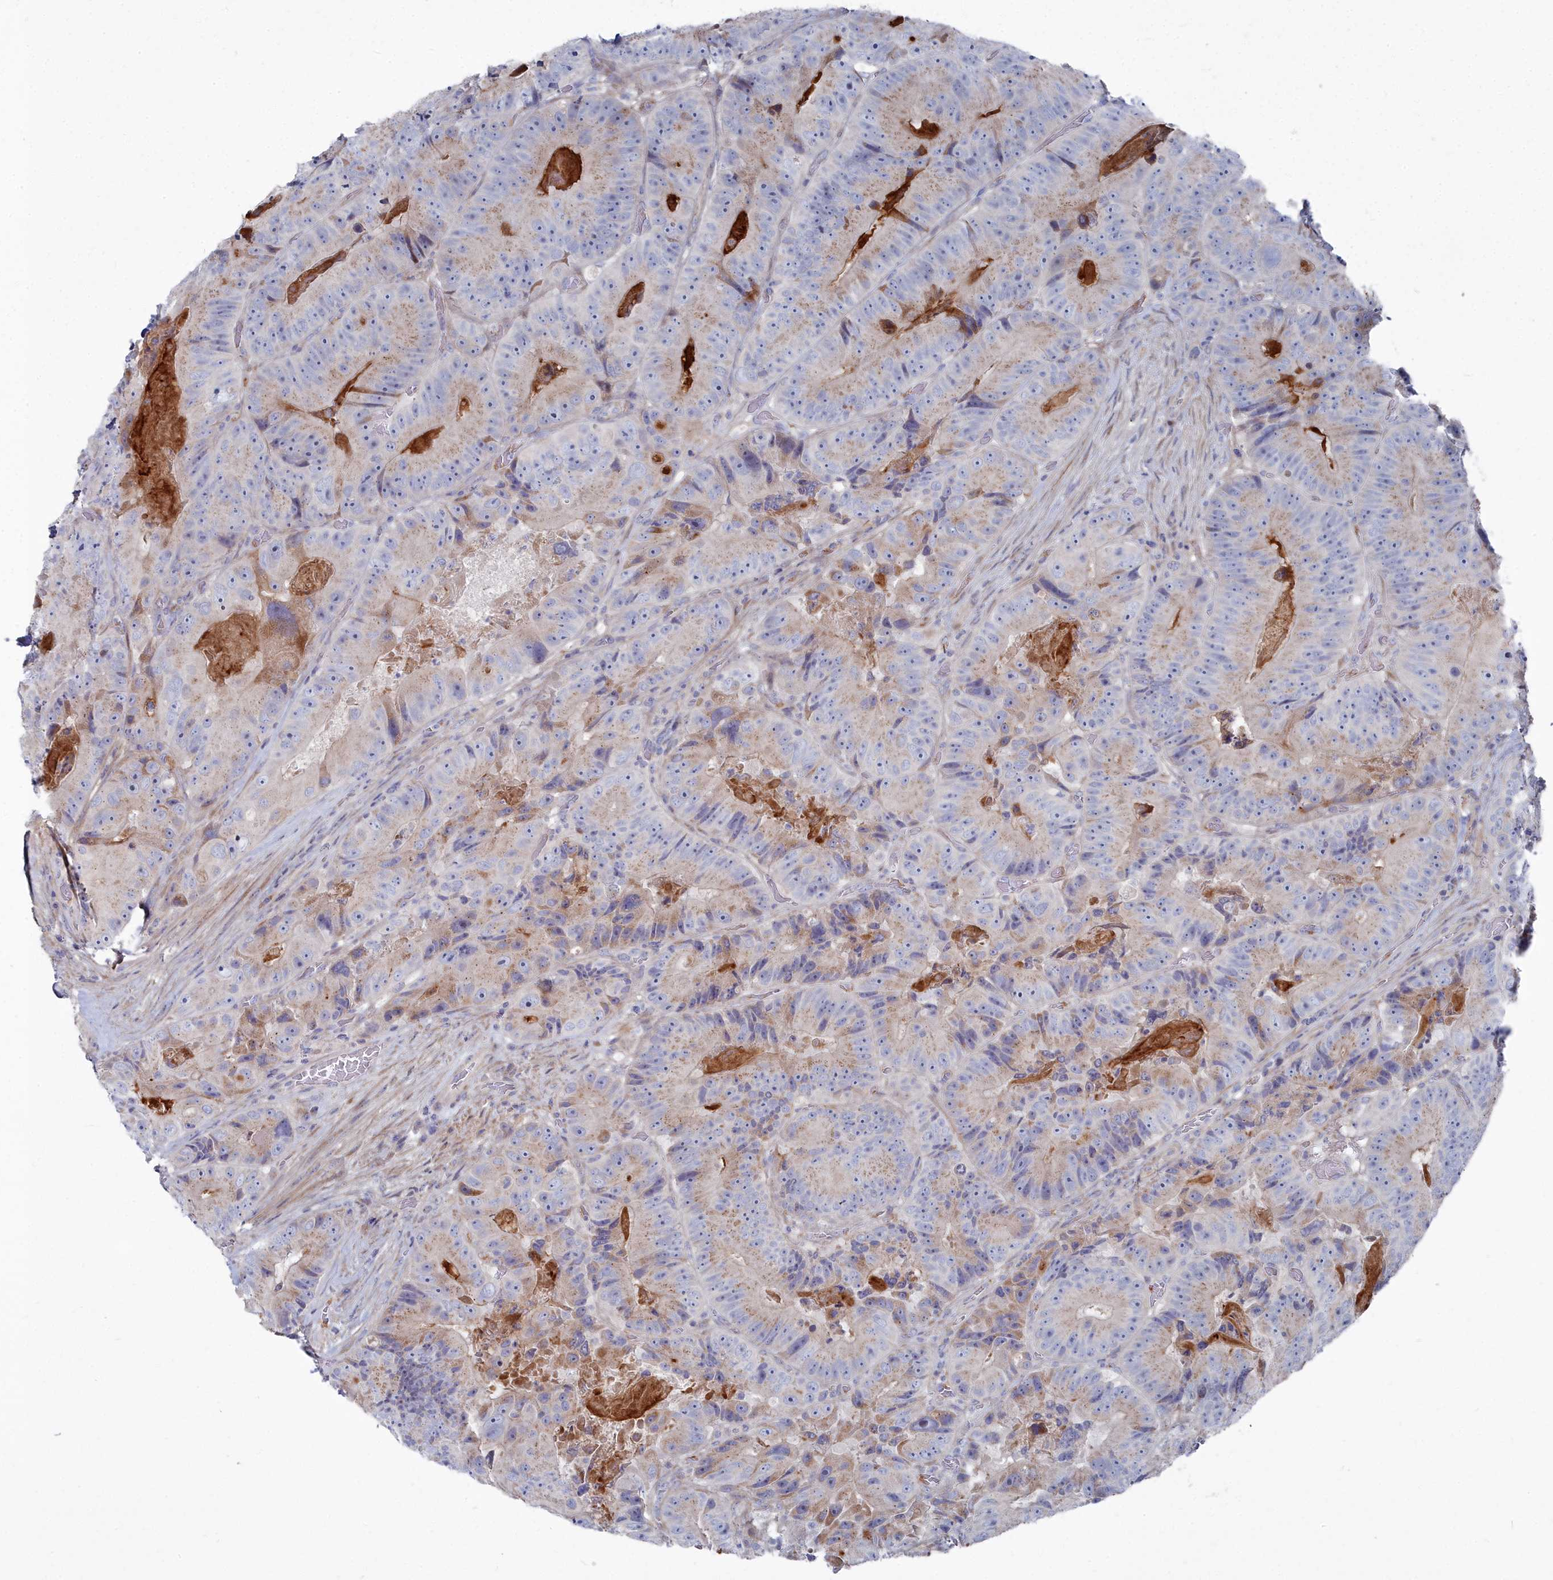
{"staining": {"intensity": "weak", "quantity": "25%-75%", "location": "cytoplasmic/membranous"}, "tissue": "colorectal cancer", "cell_type": "Tumor cells", "image_type": "cancer", "snomed": [{"axis": "morphology", "description": "Adenocarcinoma, NOS"}, {"axis": "topography", "description": "Colon"}], "caption": "Protein expression analysis of colorectal adenocarcinoma exhibits weak cytoplasmic/membranous staining in approximately 25%-75% of tumor cells.", "gene": "SHISAL2A", "patient": {"sex": "female", "age": 86}}